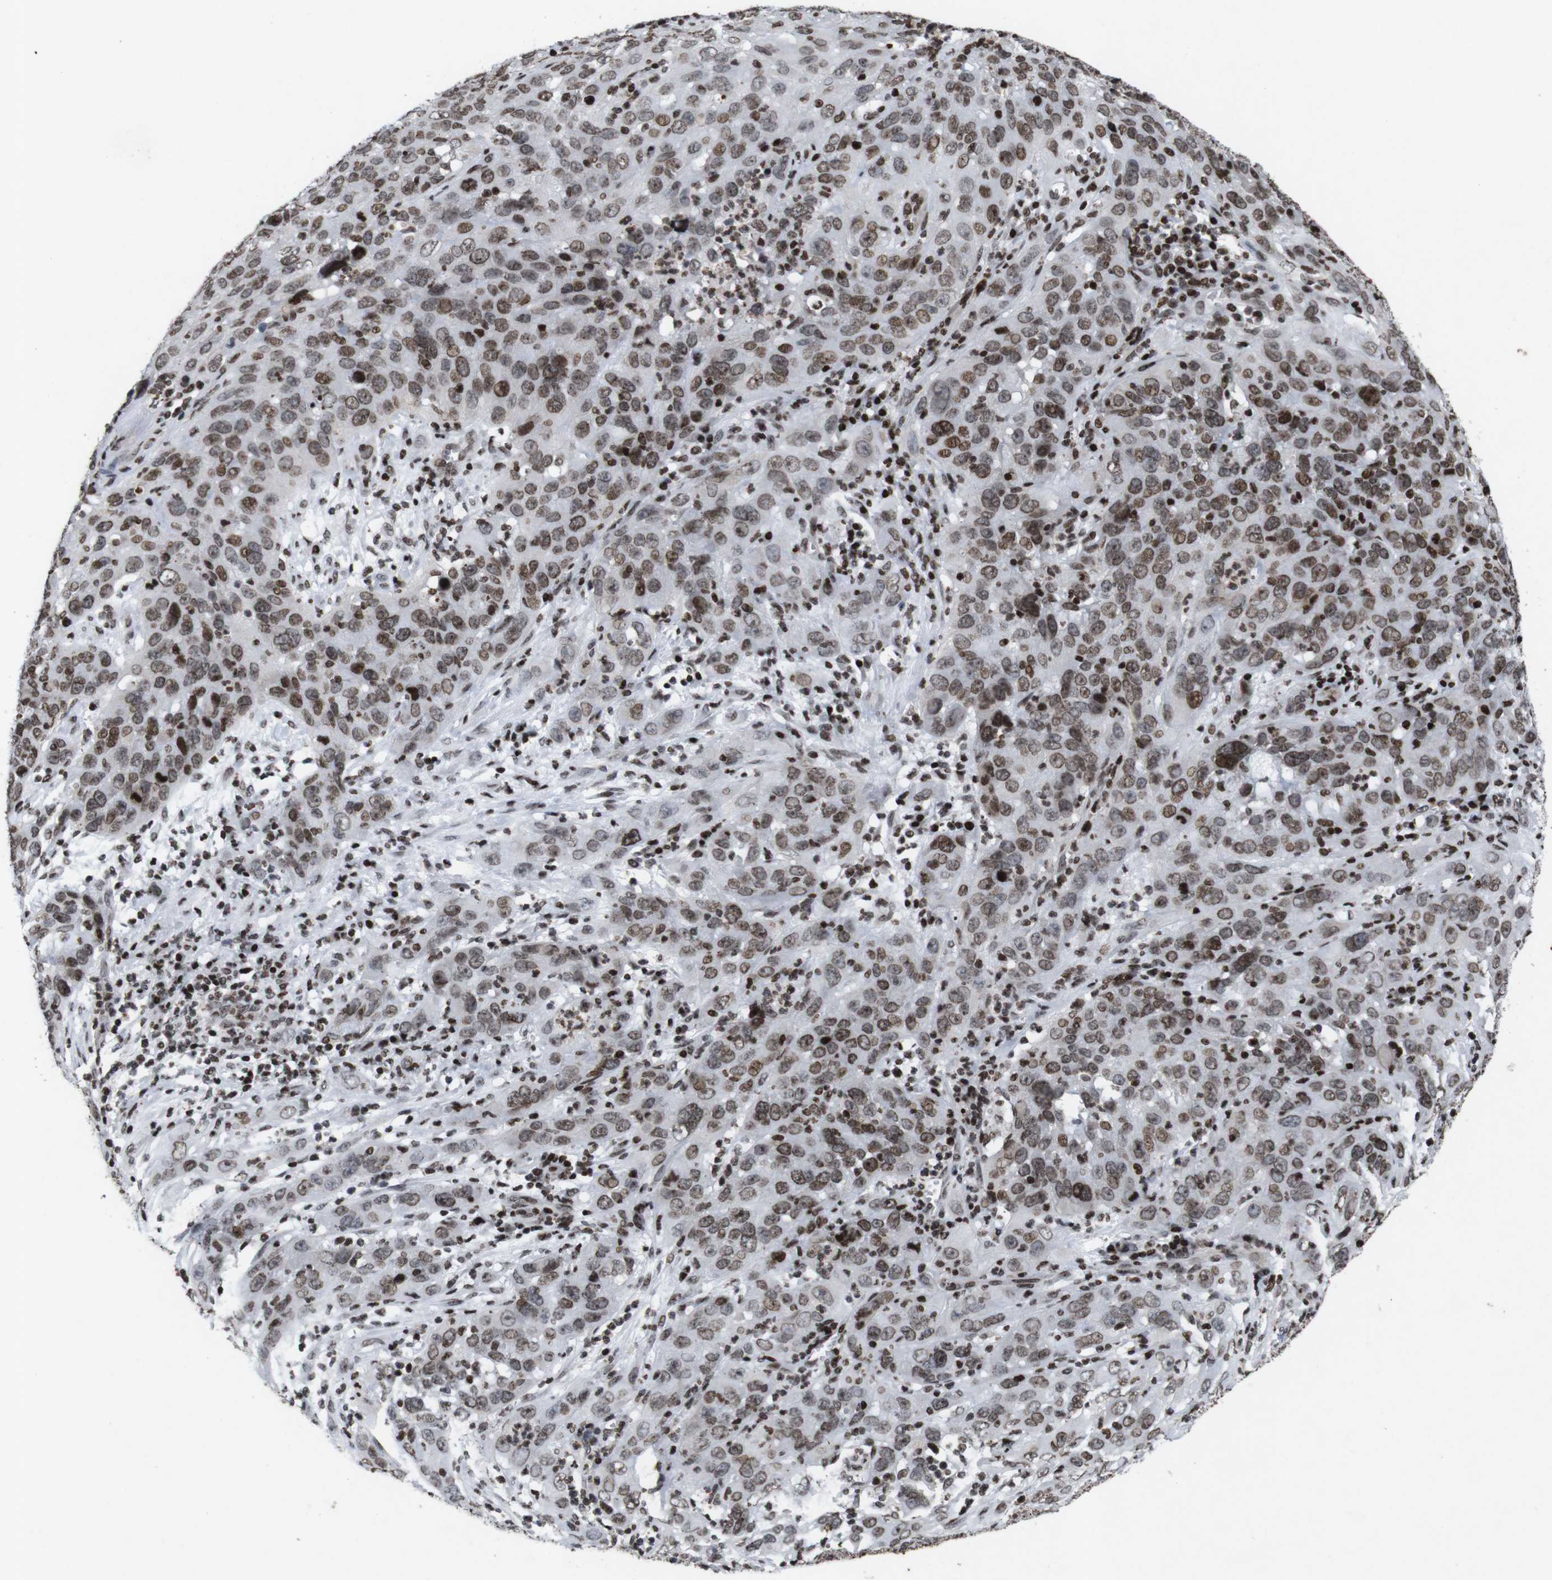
{"staining": {"intensity": "moderate", "quantity": ">75%", "location": "nuclear"}, "tissue": "cervical cancer", "cell_type": "Tumor cells", "image_type": "cancer", "snomed": [{"axis": "morphology", "description": "Squamous cell carcinoma, NOS"}, {"axis": "topography", "description": "Cervix"}], "caption": "Immunohistochemistry (IHC) image of human cervical cancer (squamous cell carcinoma) stained for a protein (brown), which demonstrates medium levels of moderate nuclear positivity in approximately >75% of tumor cells.", "gene": "MAGEH1", "patient": {"sex": "female", "age": 32}}